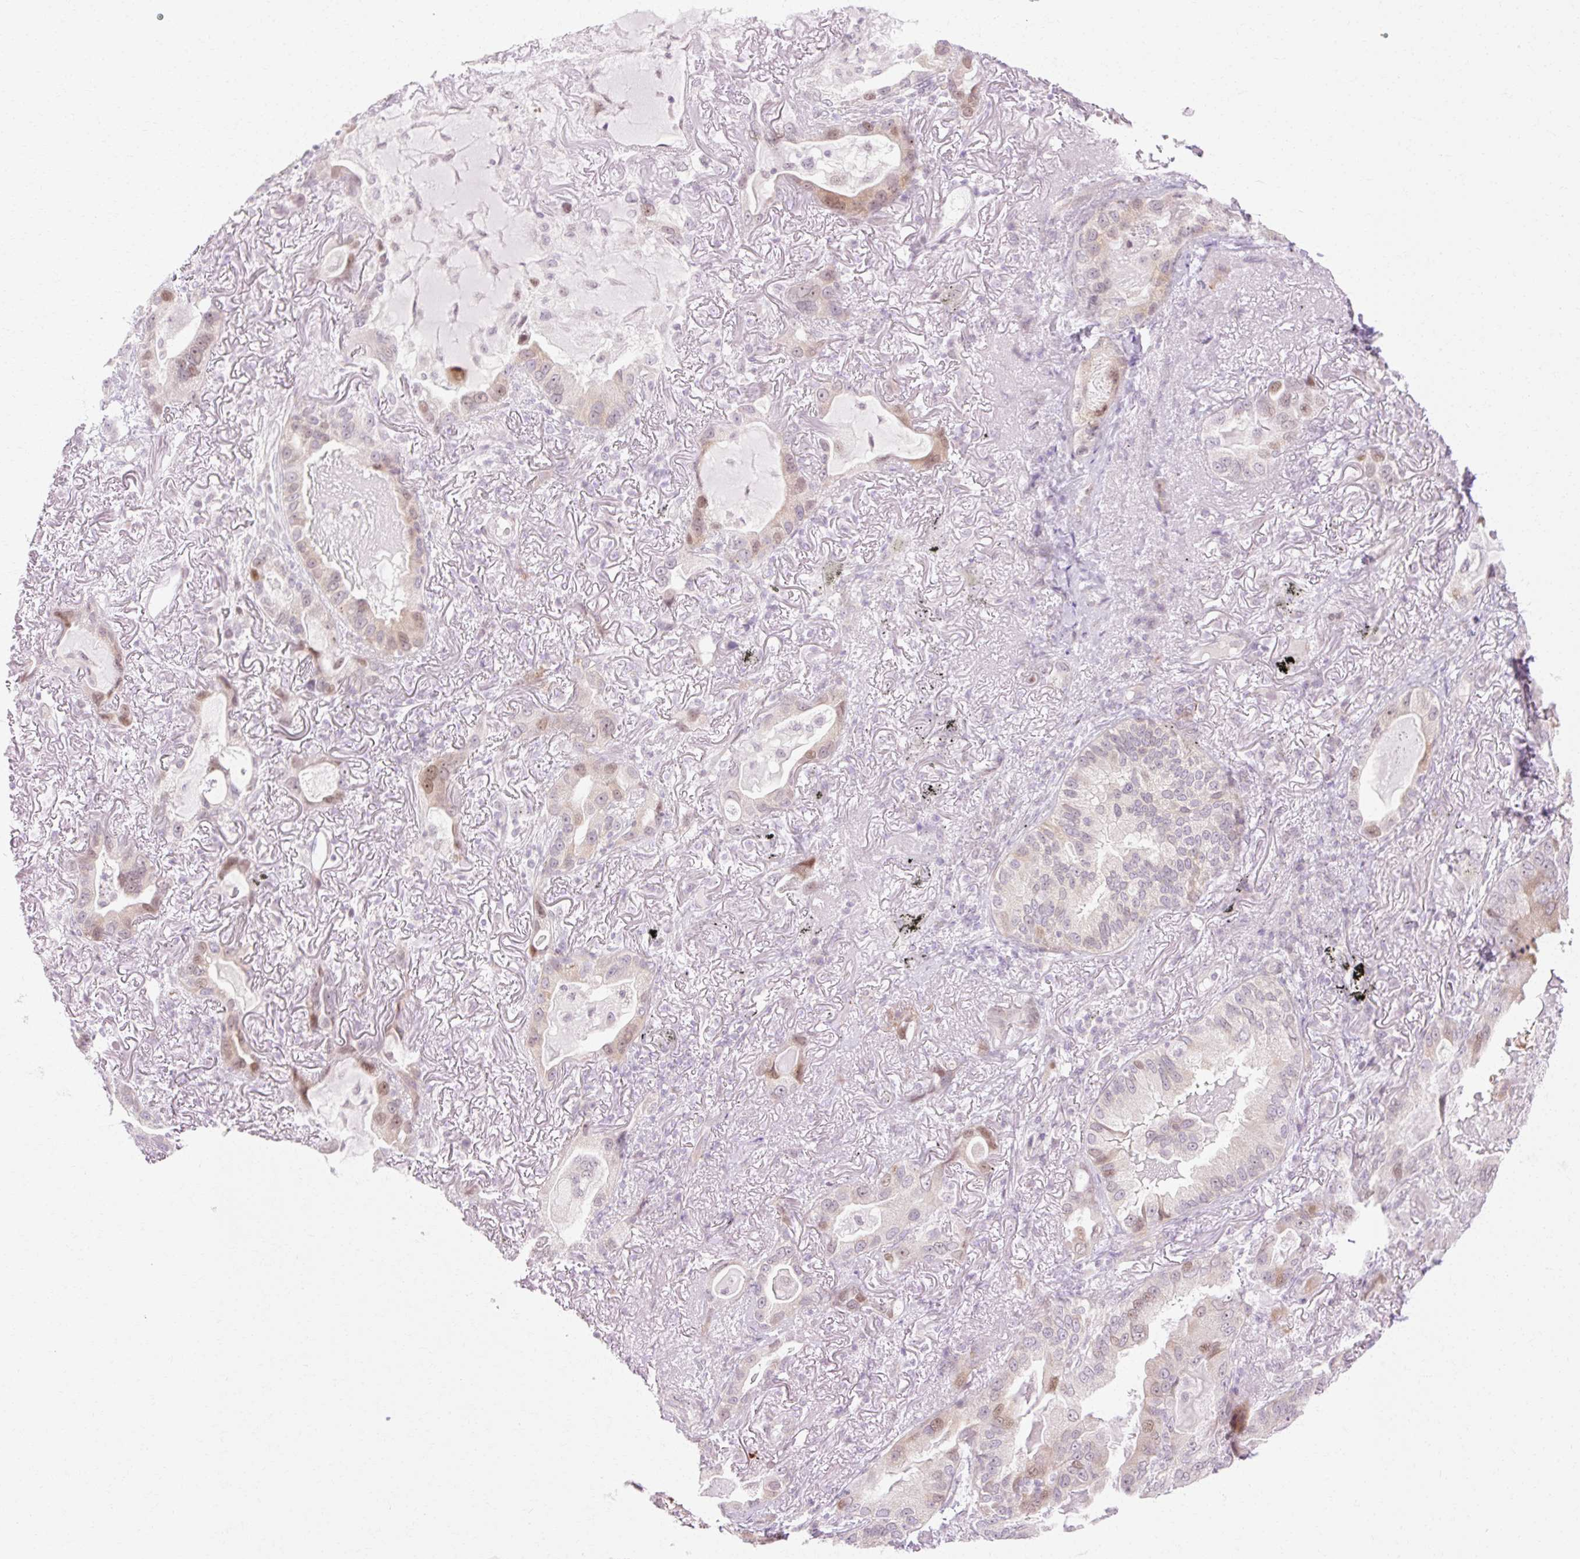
{"staining": {"intensity": "weak", "quantity": "<25%", "location": "nuclear"}, "tissue": "lung cancer", "cell_type": "Tumor cells", "image_type": "cancer", "snomed": [{"axis": "morphology", "description": "Adenocarcinoma, NOS"}, {"axis": "topography", "description": "Lung"}], "caption": "This is an IHC micrograph of human lung cancer. There is no positivity in tumor cells.", "gene": "C3orf49", "patient": {"sex": "female", "age": 69}}